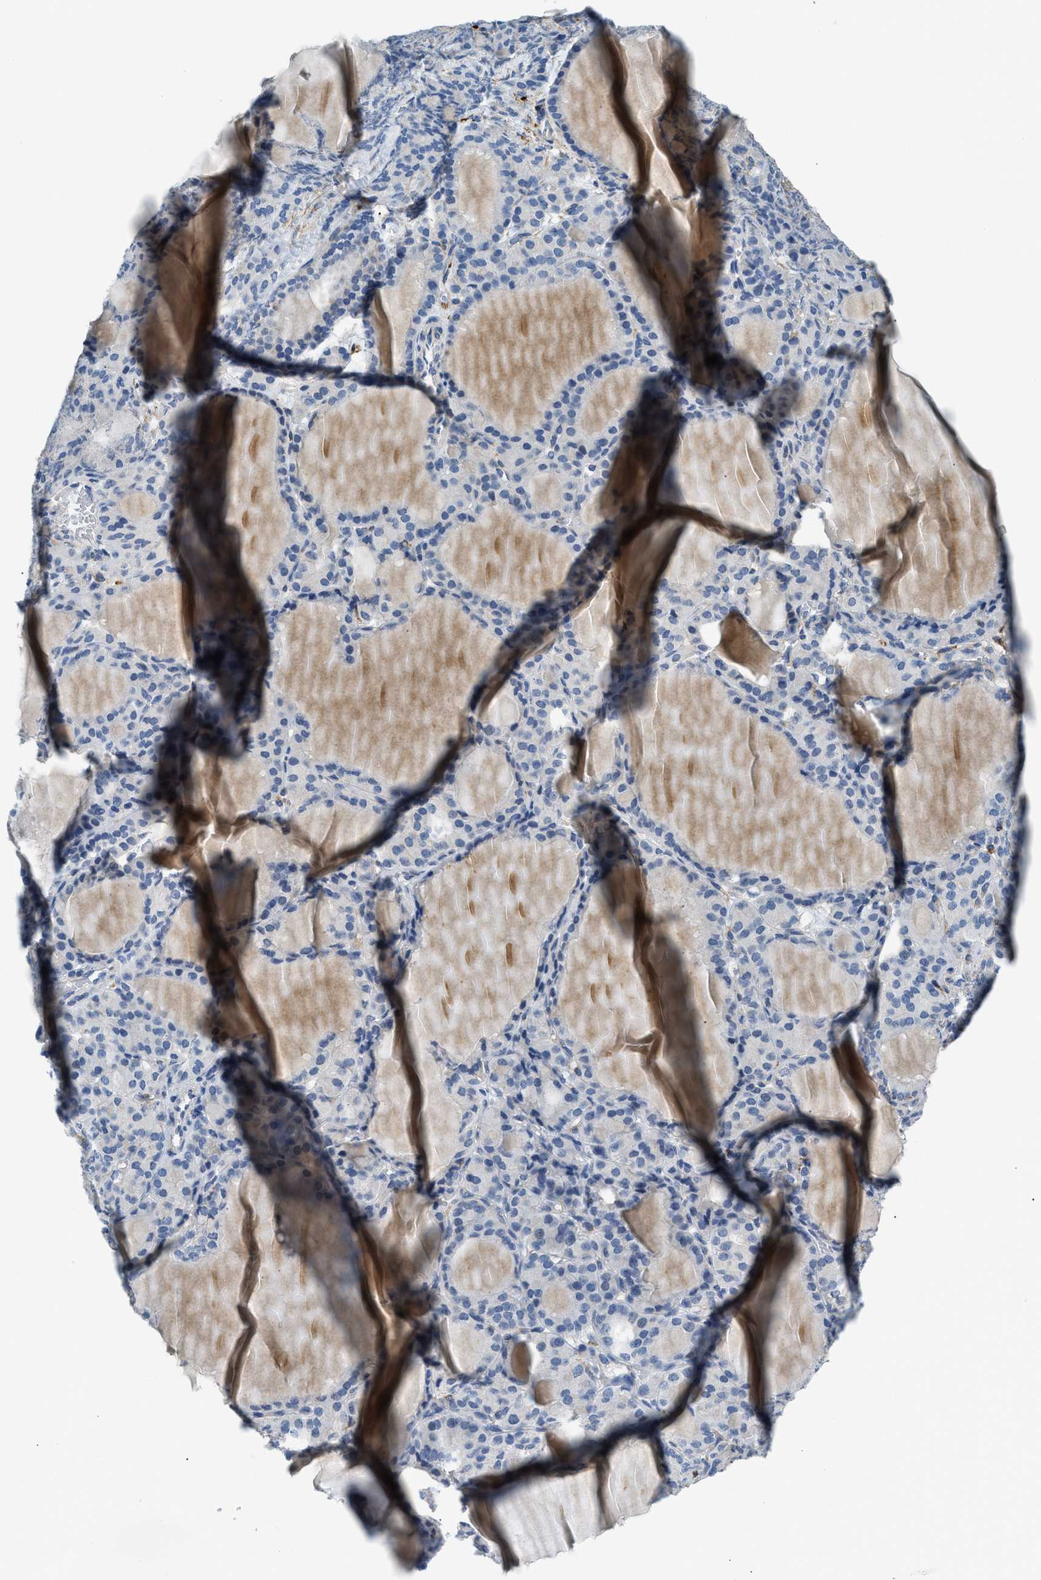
{"staining": {"intensity": "negative", "quantity": "none", "location": "none"}, "tissue": "thyroid gland", "cell_type": "Glandular cells", "image_type": "normal", "snomed": [{"axis": "morphology", "description": "Normal tissue, NOS"}, {"axis": "topography", "description": "Thyroid gland"}], "caption": "The immunohistochemistry (IHC) photomicrograph has no significant expression in glandular cells of thyroid gland. (DAB immunohistochemistry (IHC) with hematoxylin counter stain).", "gene": "LRP1", "patient": {"sex": "female", "age": 28}}